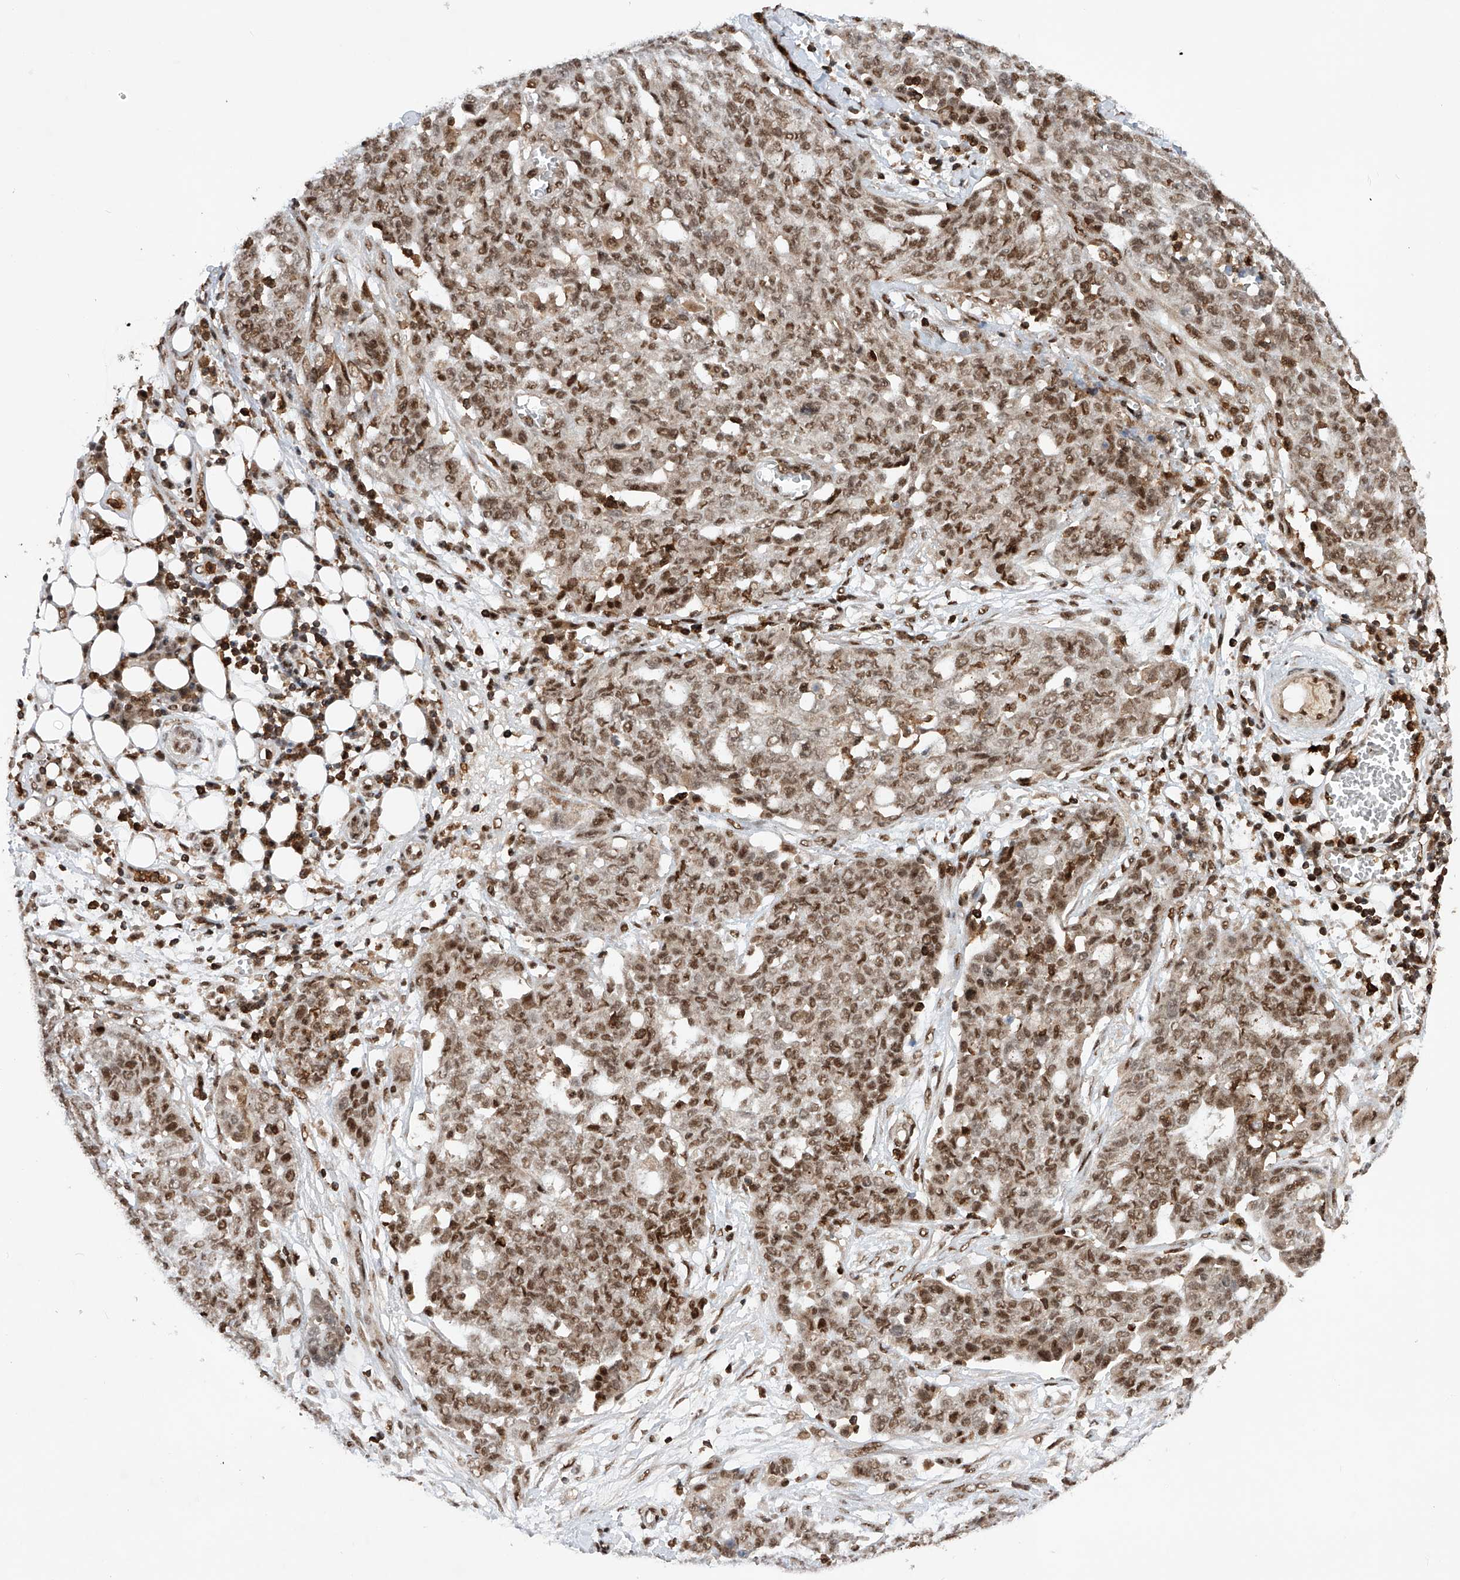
{"staining": {"intensity": "moderate", "quantity": ">75%", "location": "nuclear"}, "tissue": "ovarian cancer", "cell_type": "Tumor cells", "image_type": "cancer", "snomed": [{"axis": "morphology", "description": "Cystadenocarcinoma, serous, NOS"}, {"axis": "topography", "description": "Soft tissue"}, {"axis": "topography", "description": "Ovary"}], "caption": "This image exhibits ovarian cancer stained with IHC to label a protein in brown. The nuclear of tumor cells show moderate positivity for the protein. Nuclei are counter-stained blue.", "gene": "ZNF280D", "patient": {"sex": "female", "age": 57}}